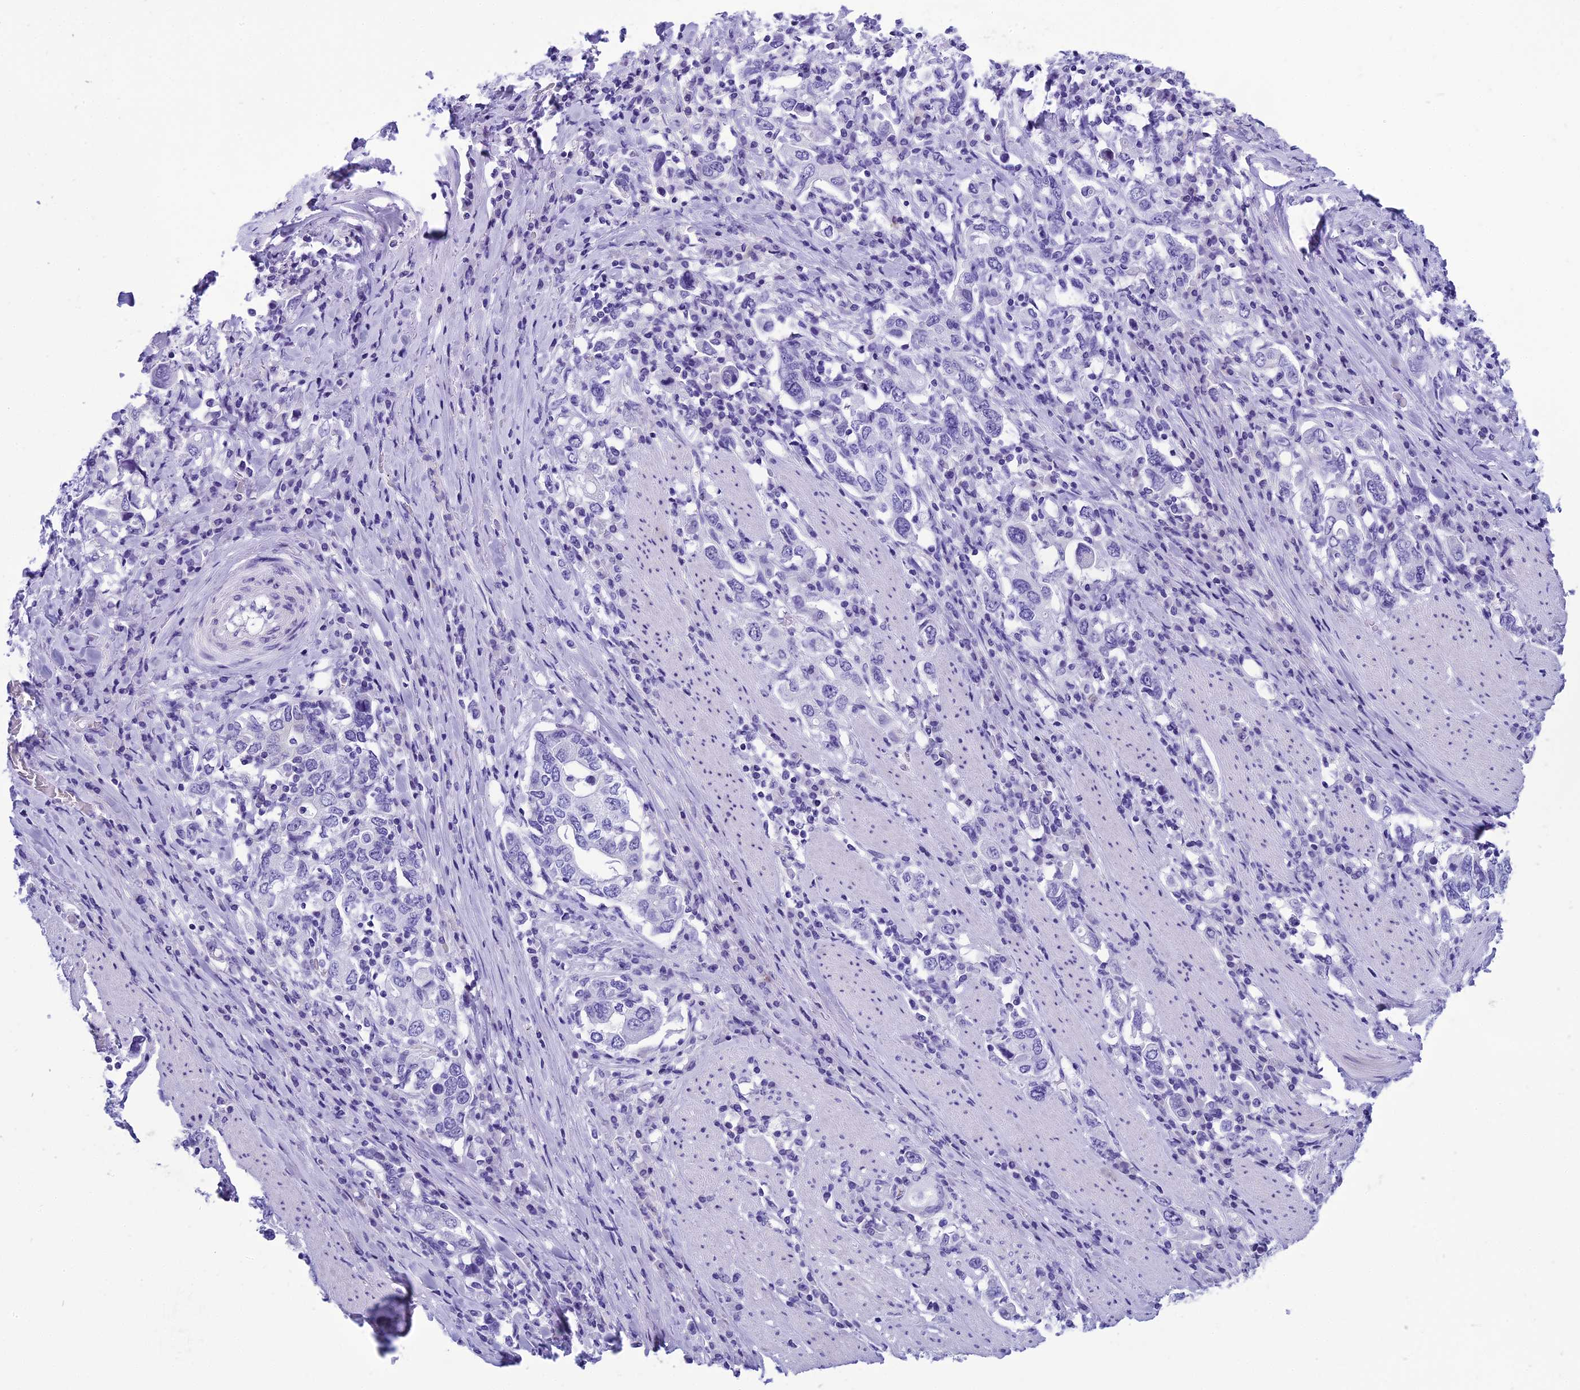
{"staining": {"intensity": "negative", "quantity": "none", "location": "none"}, "tissue": "stomach cancer", "cell_type": "Tumor cells", "image_type": "cancer", "snomed": [{"axis": "morphology", "description": "Adenocarcinoma, NOS"}, {"axis": "topography", "description": "Stomach, upper"}, {"axis": "topography", "description": "Stomach"}], "caption": "Histopathology image shows no protein staining in tumor cells of adenocarcinoma (stomach) tissue.", "gene": "KCTD14", "patient": {"sex": "male", "age": 62}}